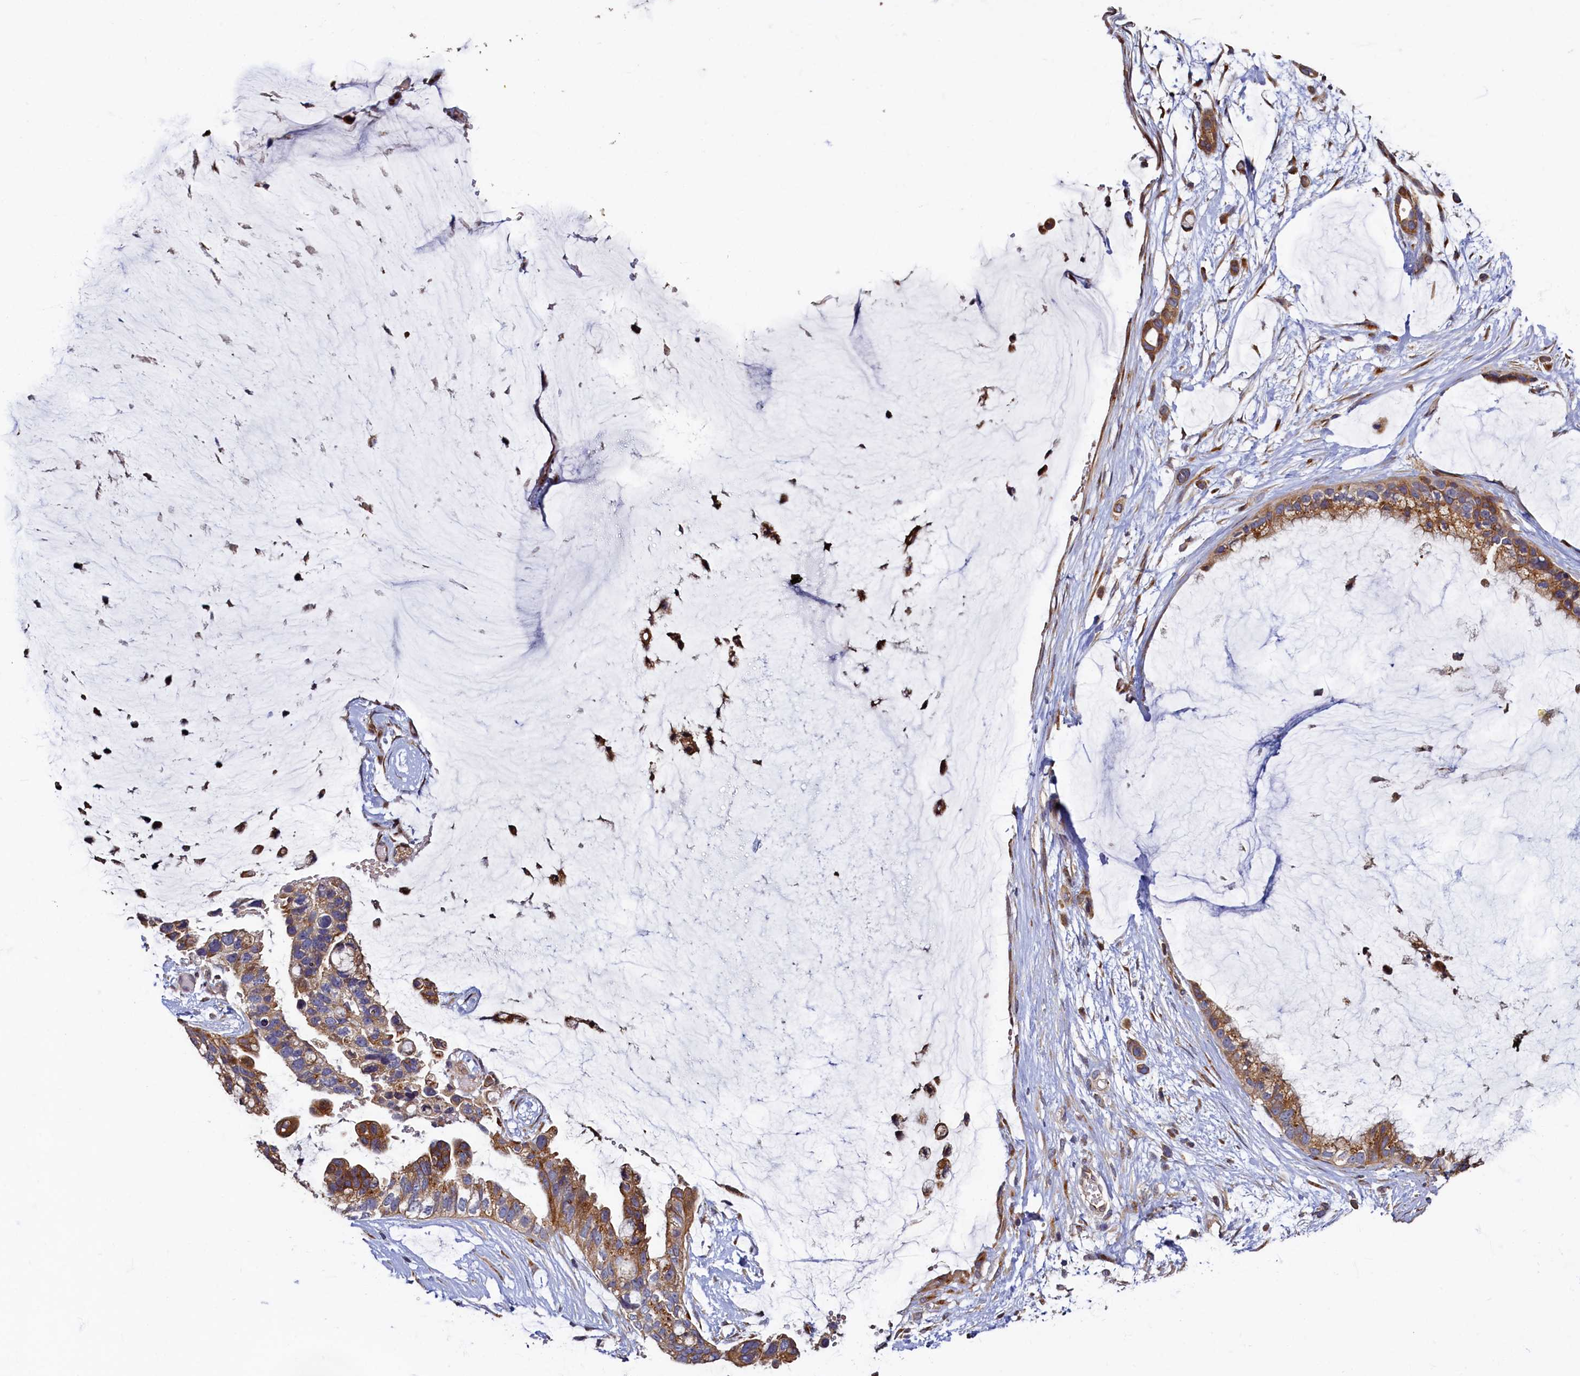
{"staining": {"intensity": "moderate", "quantity": ">75%", "location": "cytoplasmic/membranous"}, "tissue": "ovarian cancer", "cell_type": "Tumor cells", "image_type": "cancer", "snomed": [{"axis": "morphology", "description": "Cystadenocarcinoma, mucinous, NOS"}, {"axis": "topography", "description": "Ovary"}], "caption": "Immunohistochemistry histopathology image of human ovarian cancer (mucinous cystadenocarcinoma) stained for a protein (brown), which demonstrates medium levels of moderate cytoplasmic/membranous positivity in approximately >75% of tumor cells.", "gene": "TMEM181", "patient": {"sex": "female", "age": 39}}